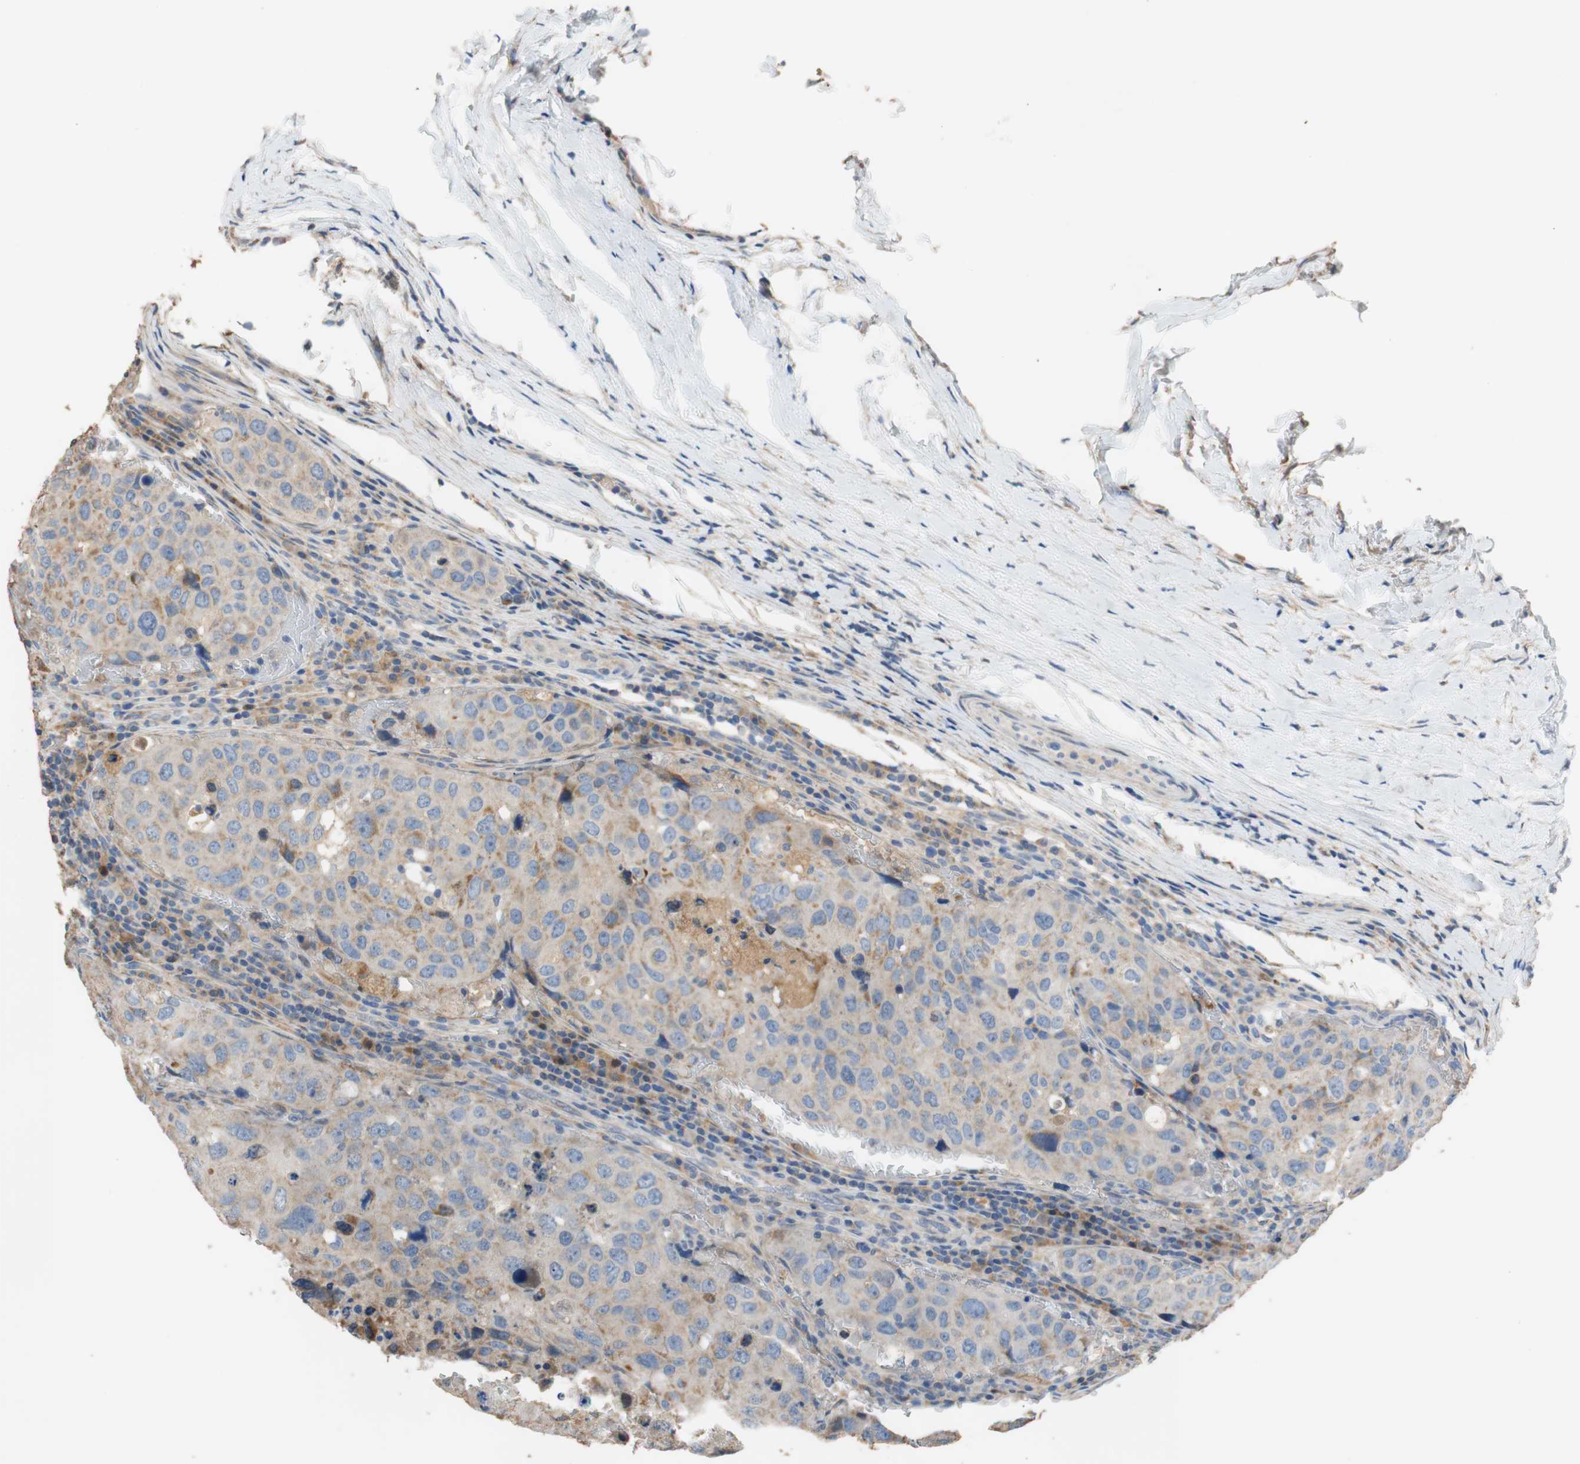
{"staining": {"intensity": "moderate", "quantity": ">75%", "location": "cytoplasmic/membranous"}, "tissue": "urothelial cancer", "cell_type": "Tumor cells", "image_type": "cancer", "snomed": [{"axis": "morphology", "description": "Urothelial carcinoma, High grade"}, {"axis": "topography", "description": "Lymph node"}, {"axis": "topography", "description": "Urinary bladder"}], "caption": "Immunohistochemical staining of human urothelial carcinoma (high-grade) exhibits medium levels of moderate cytoplasmic/membranous positivity in about >75% of tumor cells.", "gene": "ALDH1A2", "patient": {"sex": "male", "age": 51}}